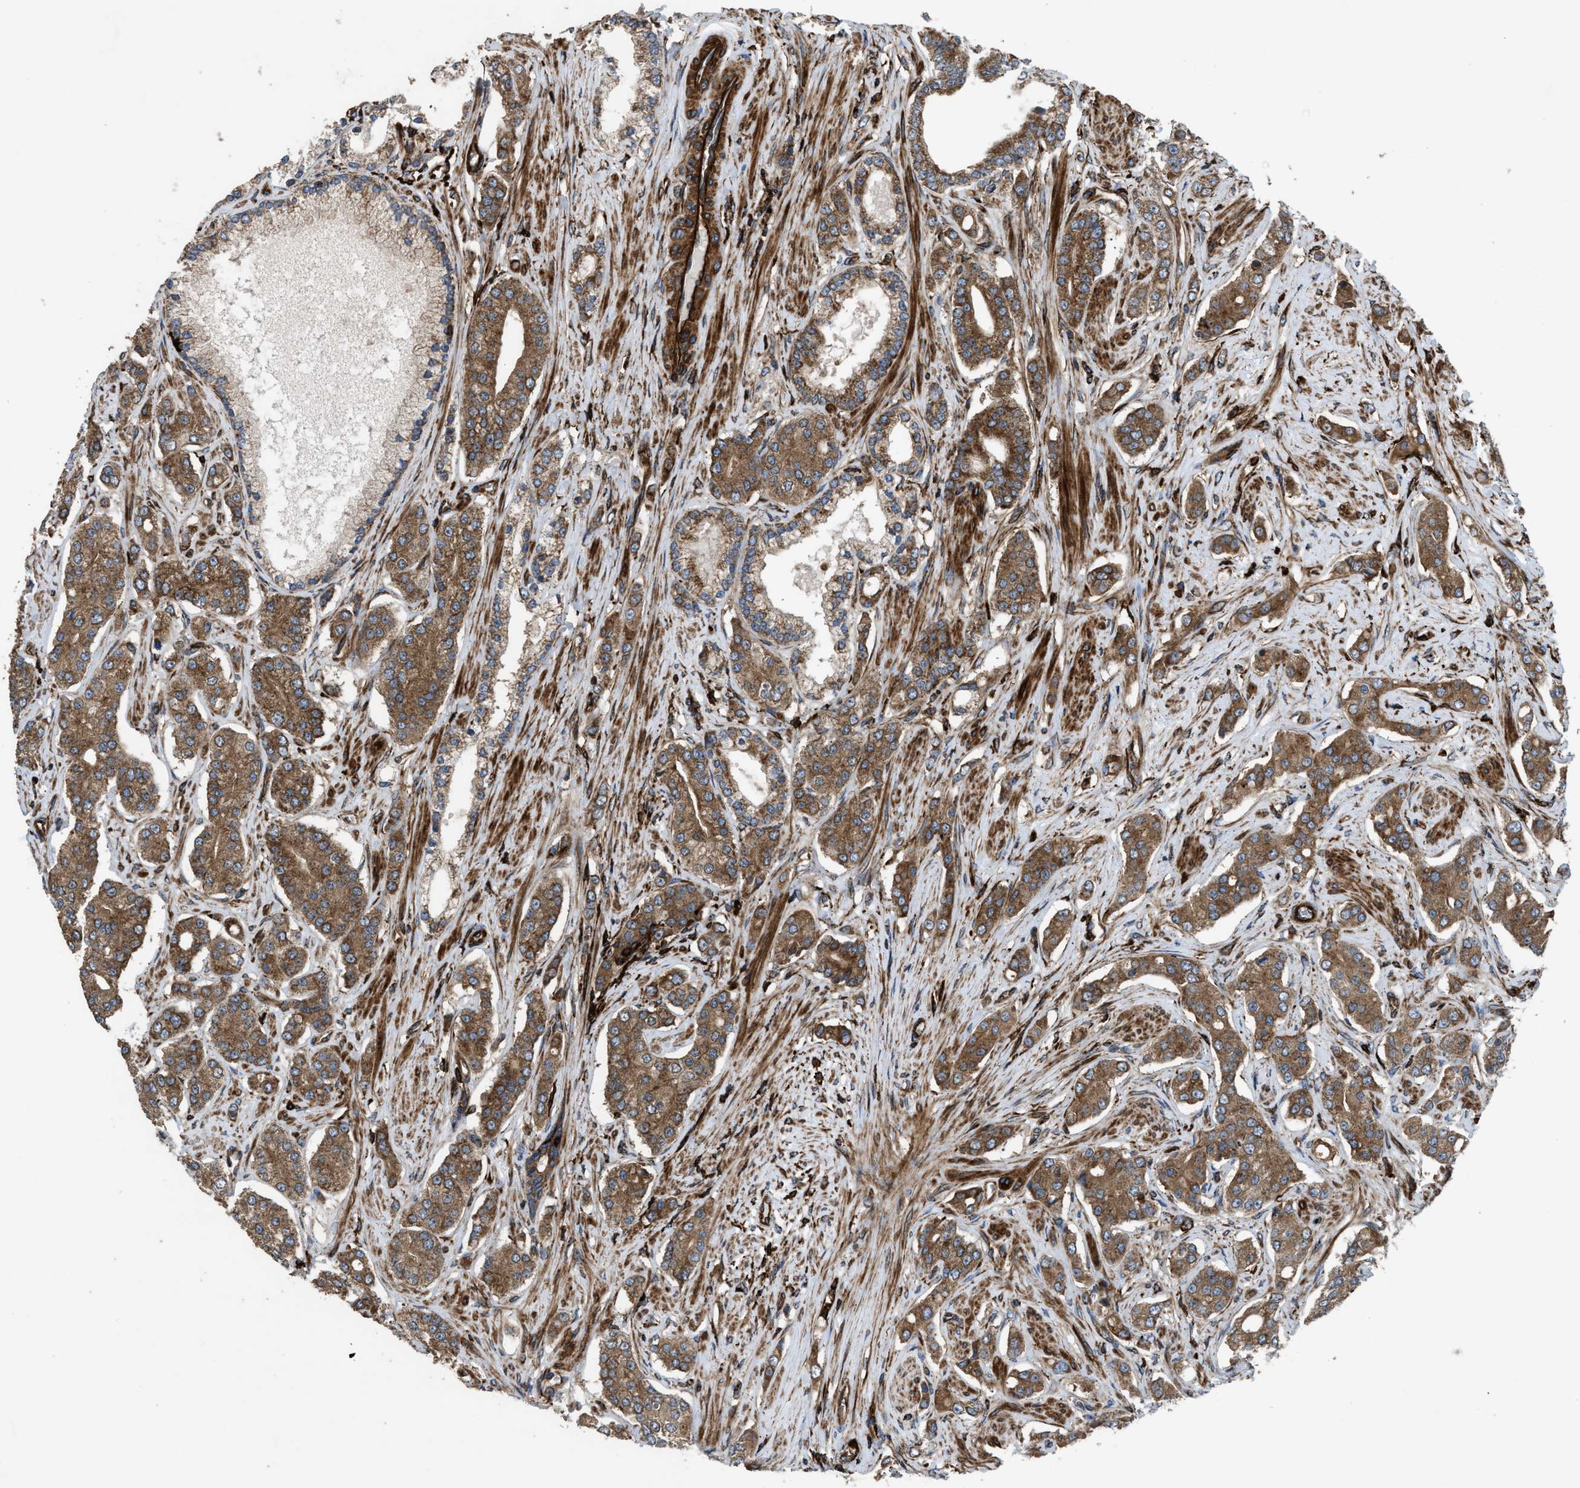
{"staining": {"intensity": "moderate", "quantity": ">75%", "location": "cytoplasmic/membranous"}, "tissue": "prostate cancer", "cell_type": "Tumor cells", "image_type": "cancer", "snomed": [{"axis": "morphology", "description": "Adenocarcinoma, High grade"}, {"axis": "topography", "description": "Prostate"}], "caption": "High-power microscopy captured an immunohistochemistry (IHC) photomicrograph of prostate cancer (adenocarcinoma (high-grade)), revealing moderate cytoplasmic/membranous staining in approximately >75% of tumor cells. (DAB IHC with brightfield microscopy, high magnification).", "gene": "EGLN1", "patient": {"sex": "male", "age": 71}}